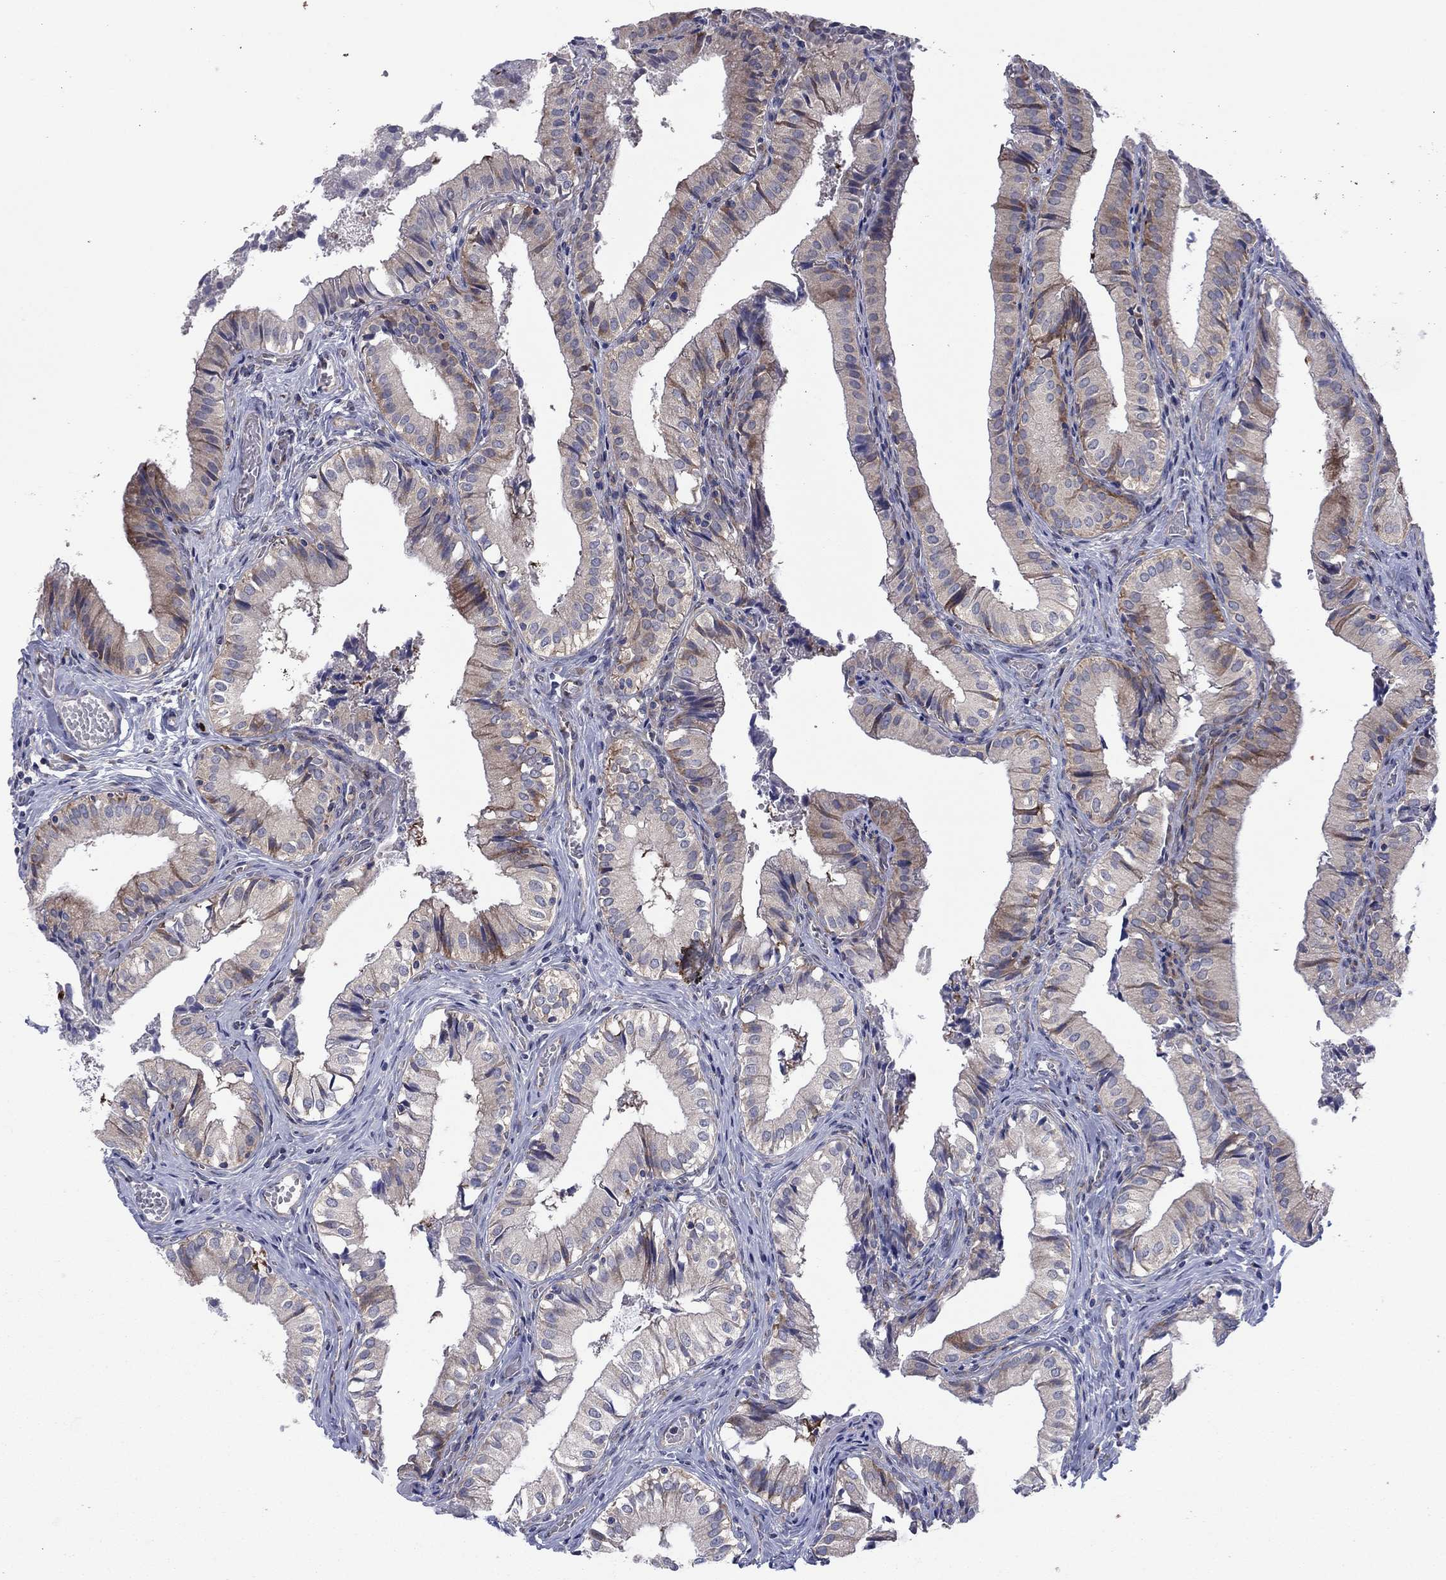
{"staining": {"intensity": "moderate", "quantity": "25%-75%", "location": "cytoplasmic/membranous"}, "tissue": "gallbladder", "cell_type": "Glandular cells", "image_type": "normal", "snomed": [{"axis": "morphology", "description": "Normal tissue, NOS"}, {"axis": "topography", "description": "Gallbladder"}], "caption": "Protein expression by IHC reveals moderate cytoplasmic/membranous staining in approximately 25%-75% of glandular cells in benign gallbladder.", "gene": "GPR155", "patient": {"sex": "female", "age": 47}}